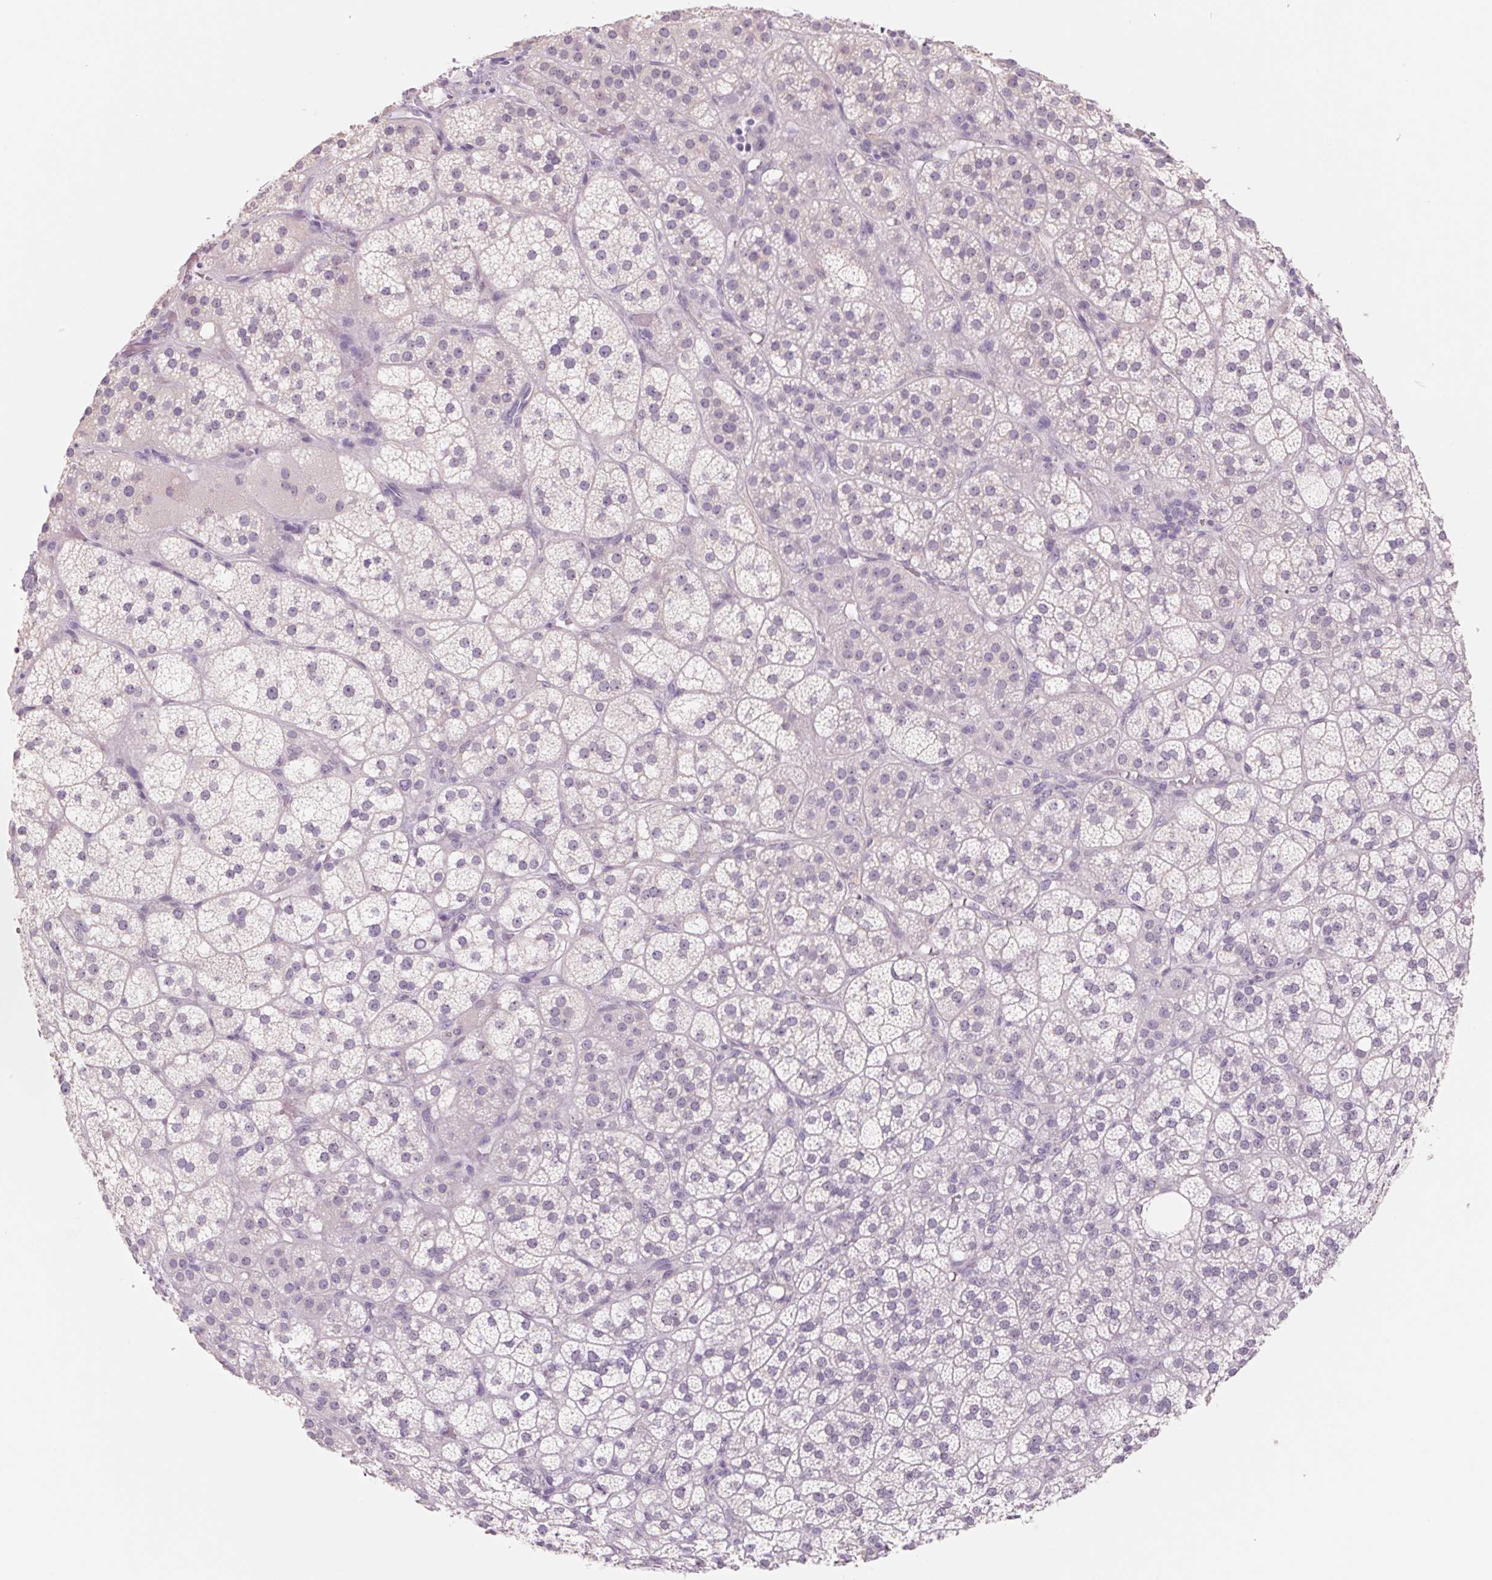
{"staining": {"intensity": "negative", "quantity": "none", "location": "none"}, "tissue": "adrenal gland", "cell_type": "Glandular cells", "image_type": "normal", "snomed": [{"axis": "morphology", "description": "Normal tissue, NOS"}, {"axis": "topography", "description": "Adrenal gland"}], "caption": "This is an immunohistochemistry histopathology image of unremarkable adrenal gland. There is no expression in glandular cells.", "gene": "POU1F1", "patient": {"sex": "female", "age": 60}}